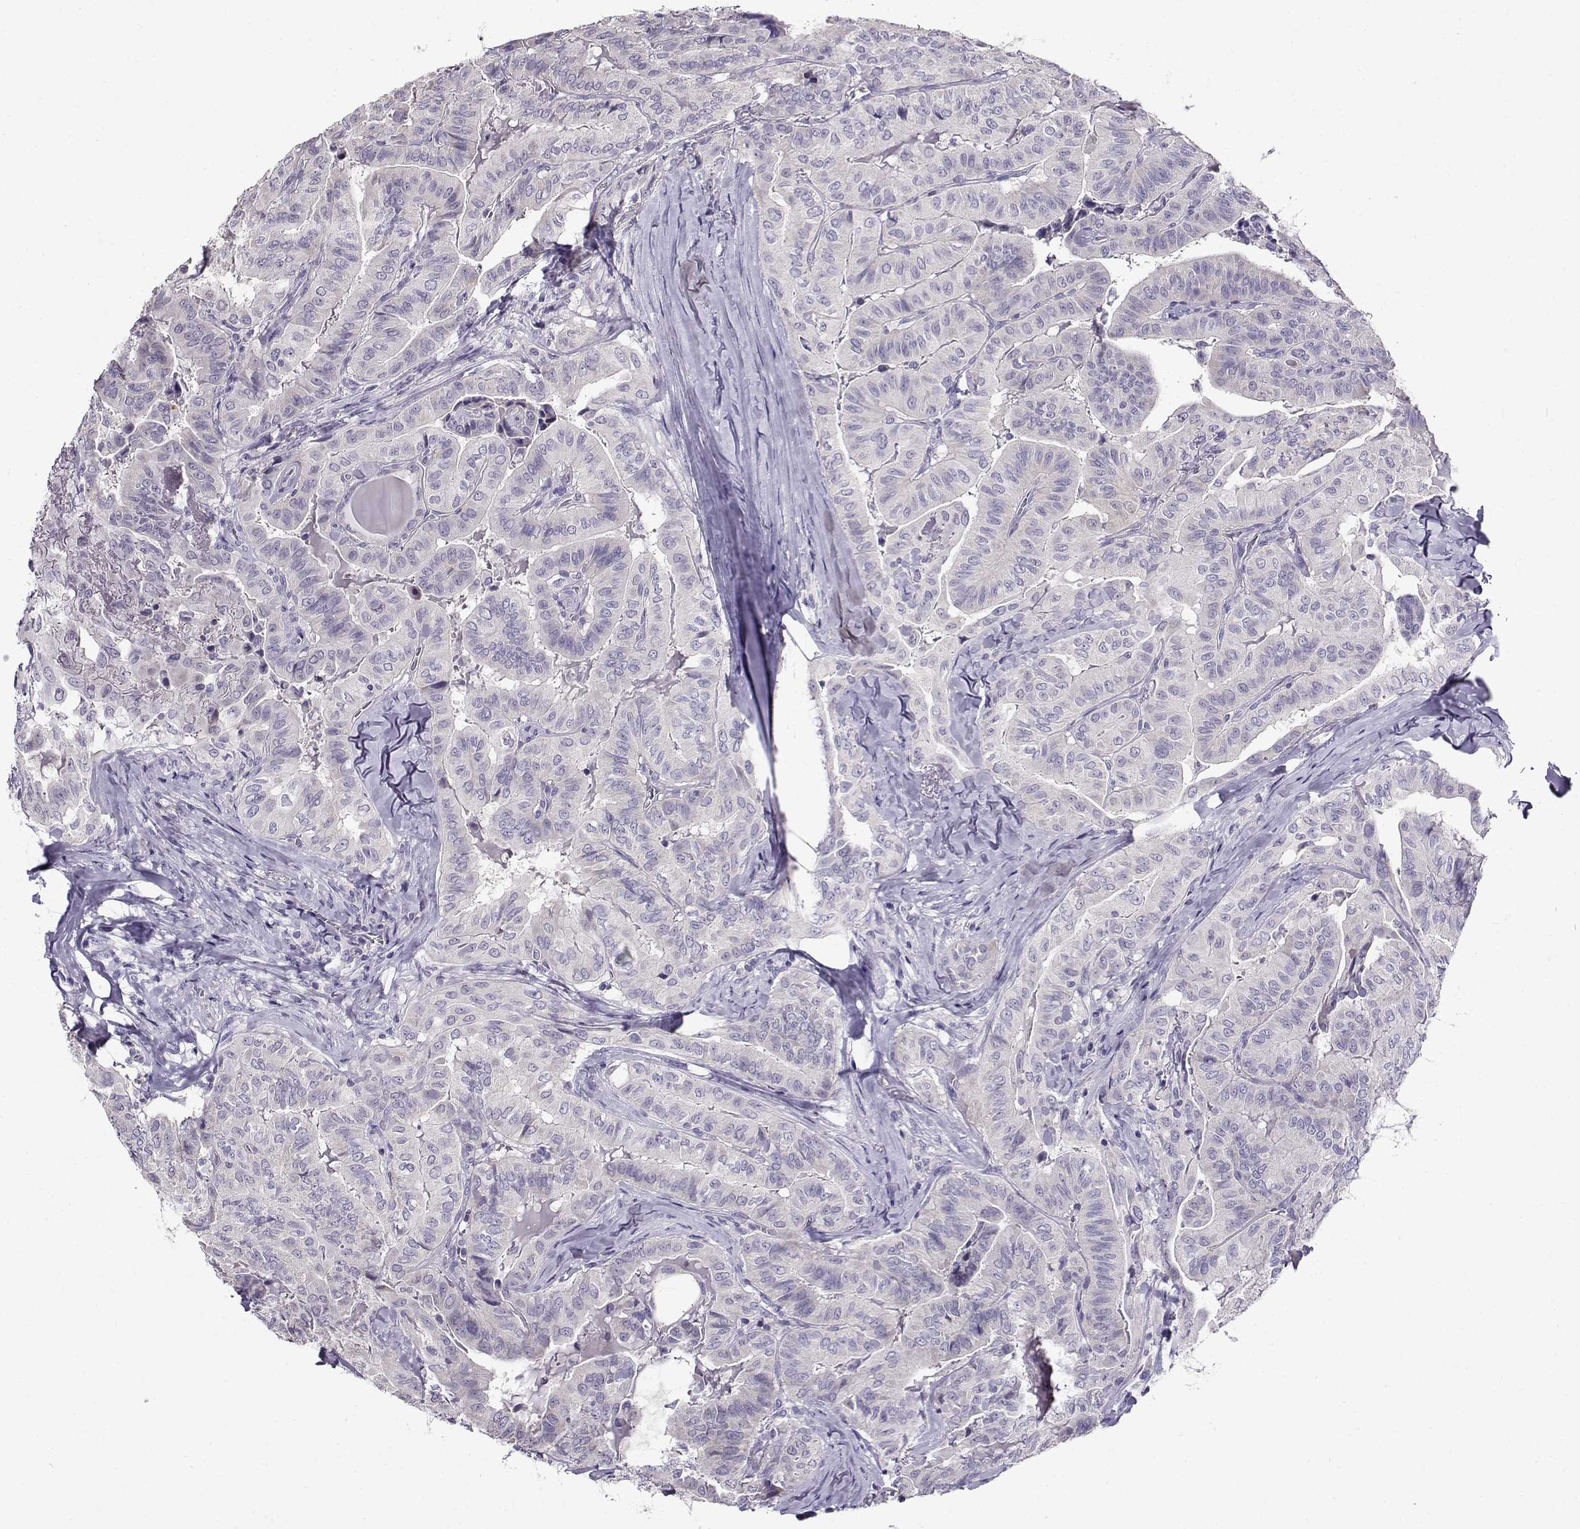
{"staining": {"intensity": "negative", "quantity": "none", "location": "none"}, "tissue": "thyroid cancer", "cell_type": "Tumor cells", "image_type": "cancer", "snomed": [{"axis": "morphology", "description": "Papillary adenocarcinoma, NOS"}, {"axis": "topography", "description": "Thyroid gland"}], "caption": "Immunohistochemistry image of neoplastic tissue: thyroid cancer (papillary adenocarcinoma) stained with DAB demonstrates no significant protein expression in tumor cells.", "gene": "FEZF1", "patient": {"sex": "female", "age": 68}}